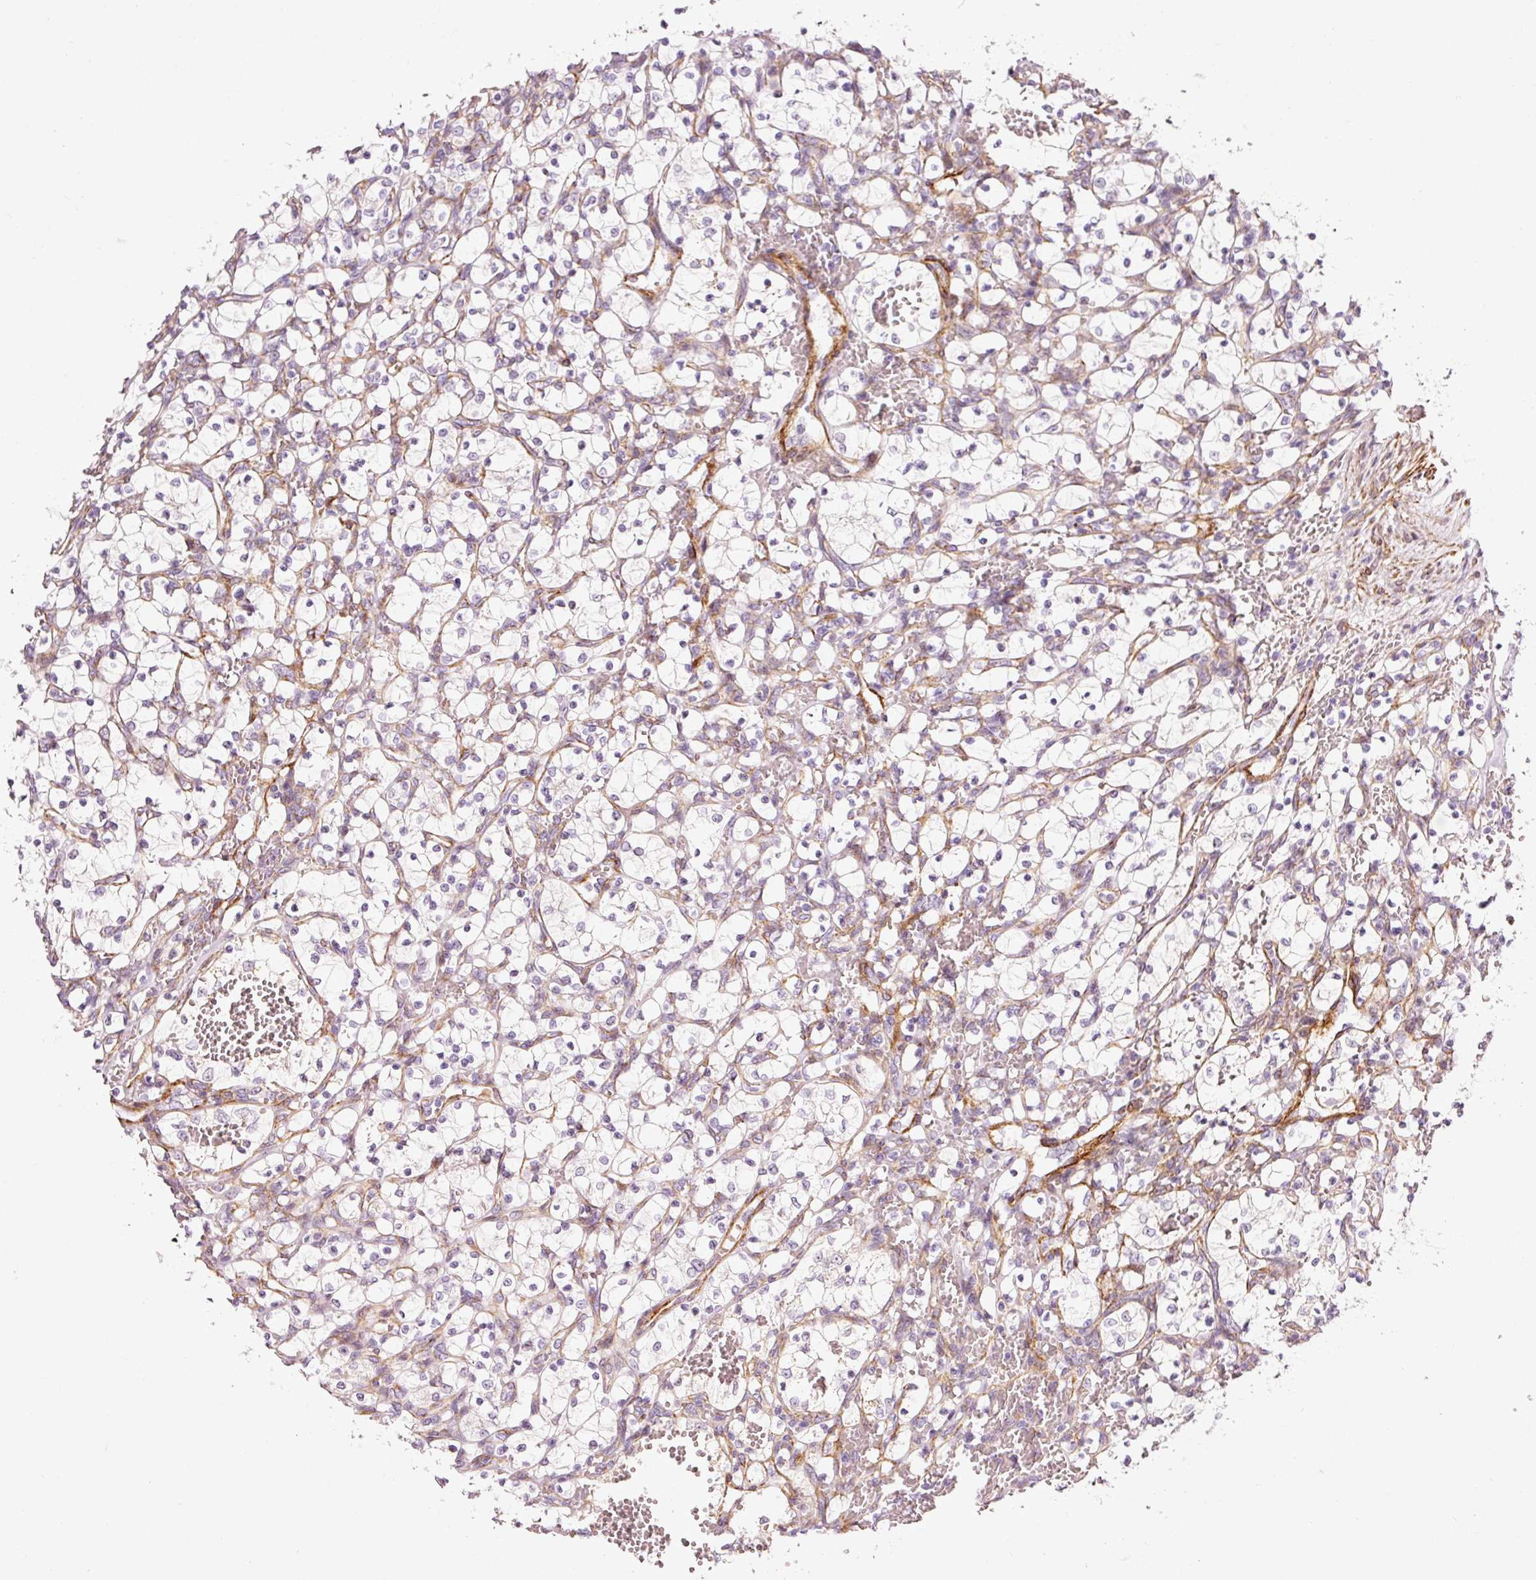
{"staining": {"intensity": "negative", "quantity": "none", "location": "none"}, "tissue": "renal cancer", "cell_type": "Tumor cells", "image_type": "cancer", "snomed": [{"axis": "morphology", "description": "Adenocarcinoma, NOS"}, {"axis": "topography", "description": "Kidney"}], "caption": "Immunohistochemical staining of renal cancer displays no significant staining in tumor cells. (DAB (3,3'-diaminobenzidine) immunohistochemistry (IHC) visualized using brightfield microscopy, high magnification).", "gene": "ANKRD20A1", "patient": {"sex": "female", "age": 69}}